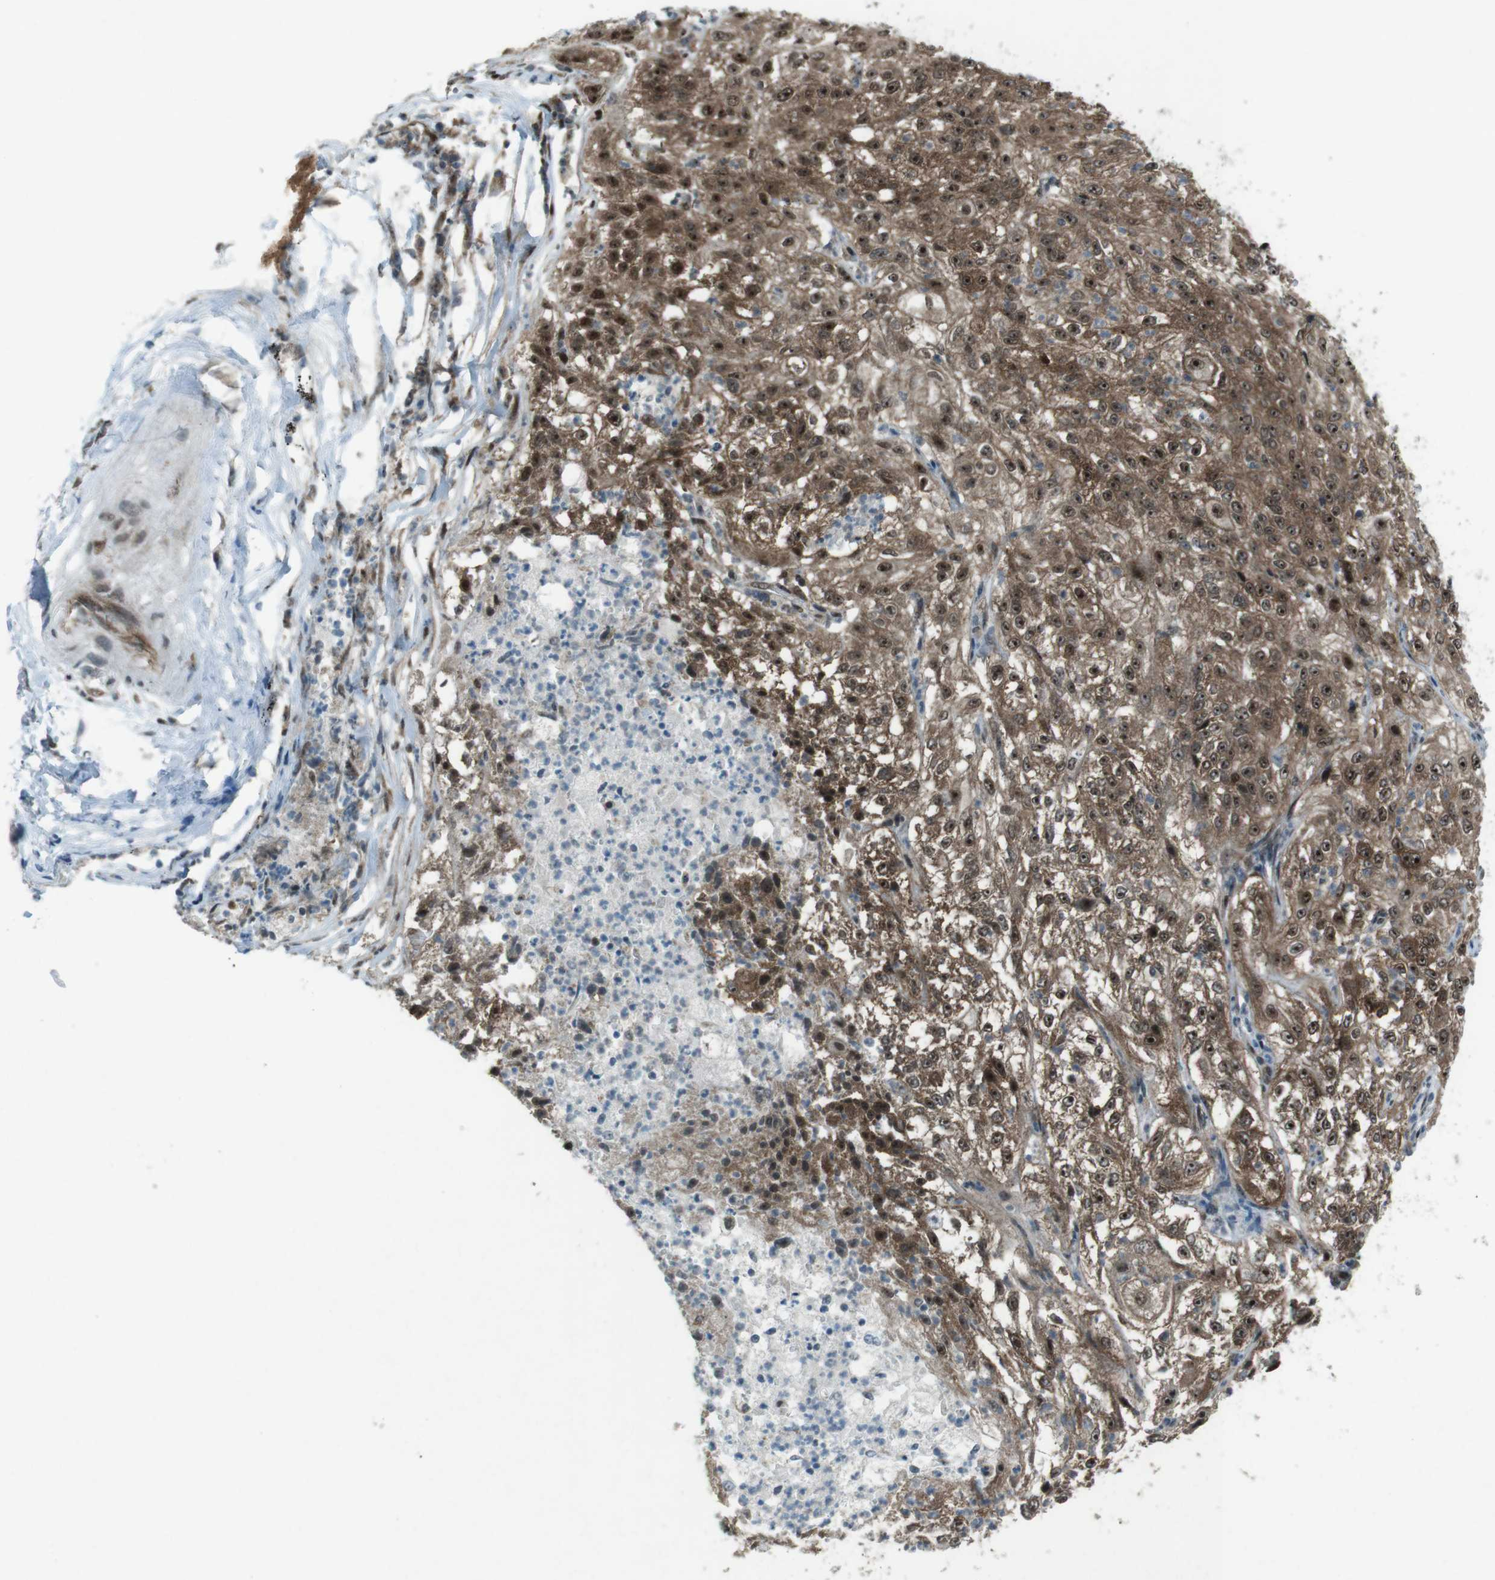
{"staining": {"intensity": "moderate", "quantity": ">75%", "location": "cytoplasmic/membranous,nuclear"}, "tissue": "lung cancer", "cell_type": "Tumor cells", "image_type": "cancer", "snomed": [{"axis": "morphology", "description": "Inflammation, NOS"}, {"axis": "morphology", "description": "Squamous cell carcinoma, NOS"}, {"axis": "topography", "description": "Lymph node"}, {"axis": "topography", "description": "Soft tissue"}, {"axis": "topography", "description": "Lung"}], "caption": "Immunohistochemical staining of lung squamous cell carcinoma exhibits medium levels of moderate cytoplasmic/membranous and nuclear protein expression in about >75% of tumor cells.", "gene": "CSNK1D", "patient": {"sex": "male", "age": 66}}